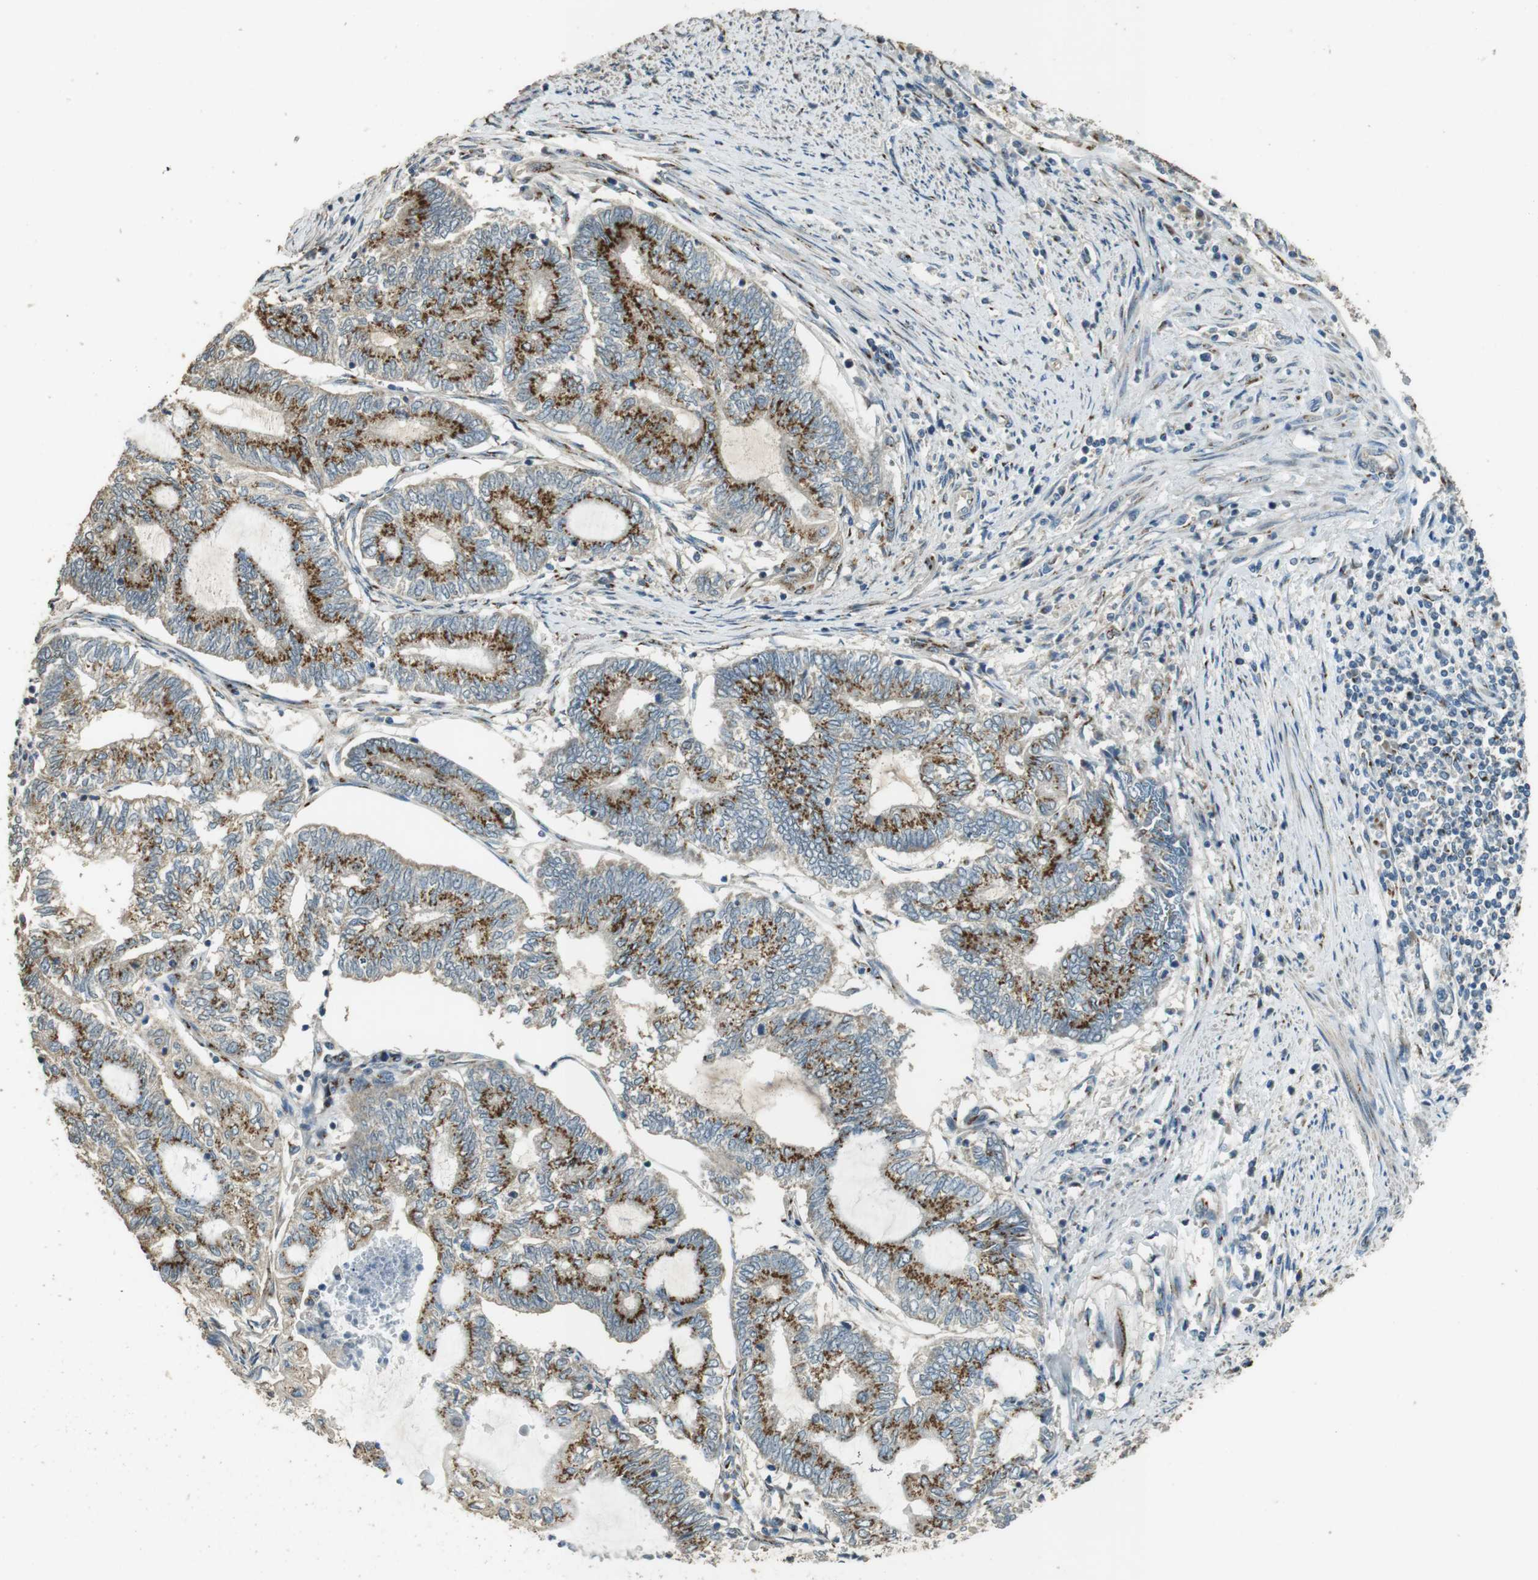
{"staining": {"intensity": "strong", "quantity": ">75%", "location": "cytoplasmic/membranous"}, "tissue": "endometrial cancer", "cell_type": "Tumor cells", "image_type": "cancer", "snomed": [{"axis": "morphology", "description": "Adenocarcinoma, NOS"}, {"axis": "topography", "description": "Uterus"}, {"axis": "topography", "description": "Endometrium"}], "caption": "Endometrial adenocarcinoma was stained to show a protein in brown. There is high levels of strong cytoplasmic/membranous staining in approximately >75% of tumor cells. The protein of interest is stained brown, and the nuclei are stained in blue (DAB IHC with brightfield microscopy, high magnification).", "gene": "TMEM115", "patient": {"sex": "female", "age": 70}}